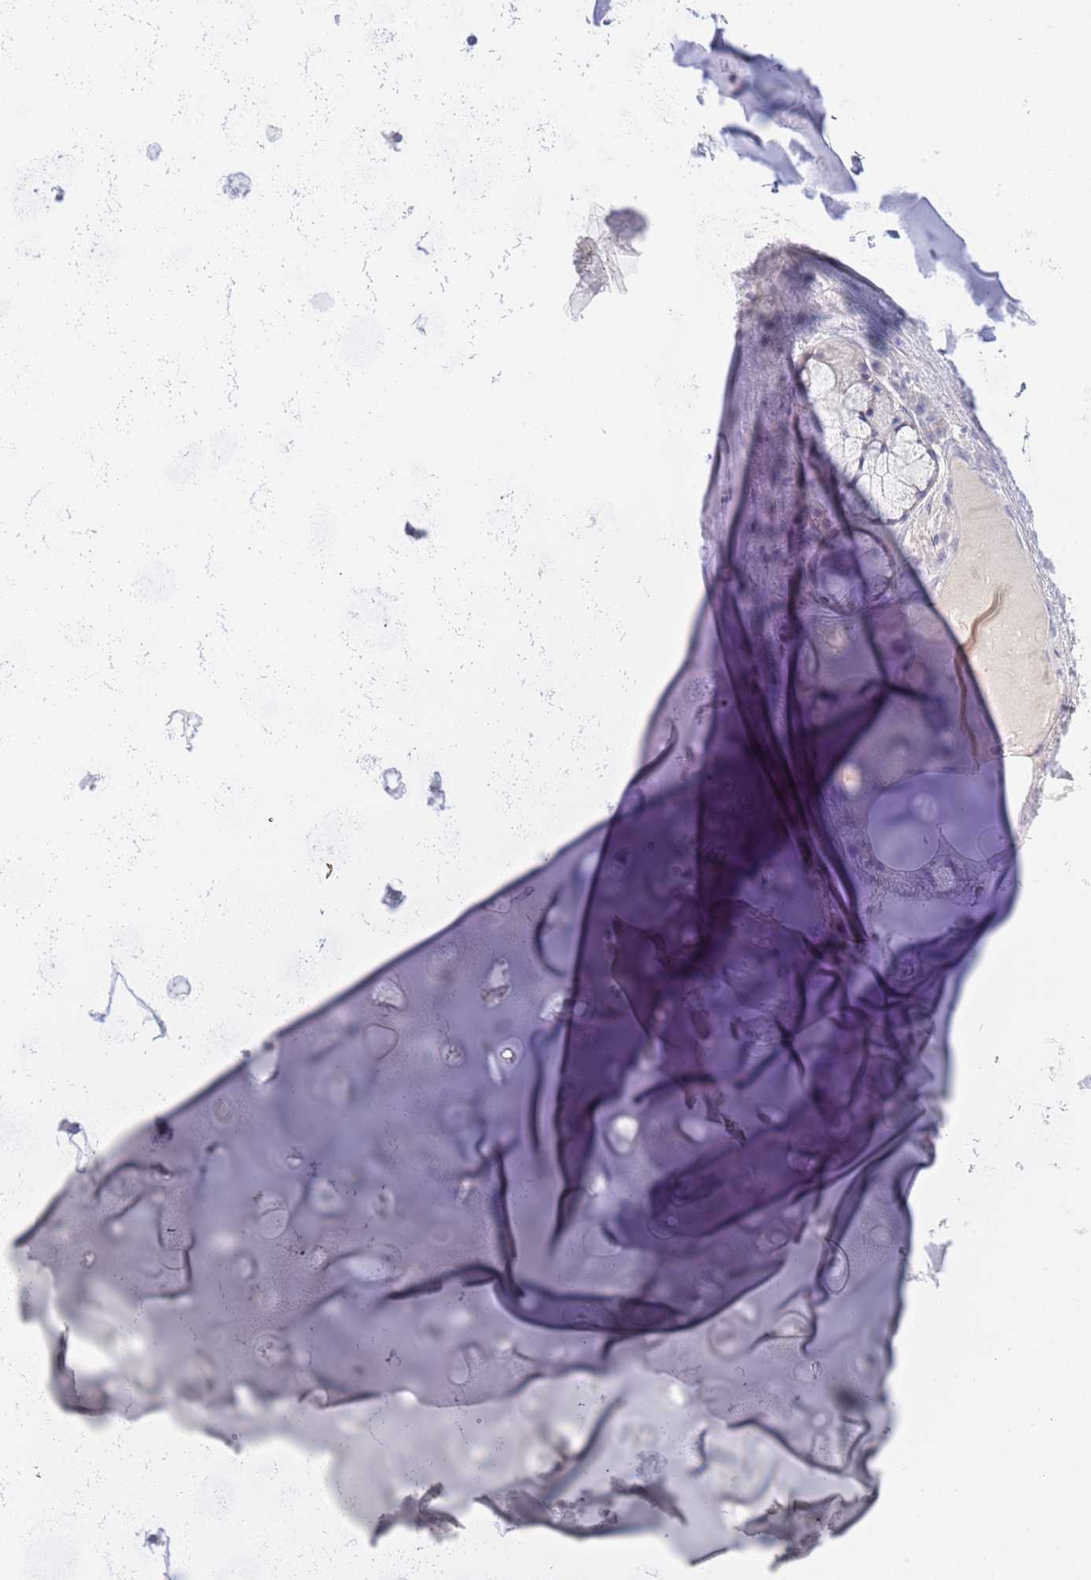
{"staining": {"intensity": "negative", "quantity": "none", "location": "none"}, "tissue": "soft tissue", "cell_type": "Chondrocytes", "image_type": "normal", "snomed": [{"axis": "morphology", "description": "Normal tissue, NOS"}, {"axis": "topography", "description": "Cartilage tissue"}, {"axis": "topography", "description": "Bronchus"}], "caption": "A histopathology image of human soft tissue is negative for staining in chondrocytes. (Stains: DAB (3,3'-diaminobenzidine) immunohistochemistry with hematoxylin counter stain, Microscopy: brightfield microscopy at high magnification).", "gene": "PIMREG", "patient": {"sex": "male", "age": 56}}